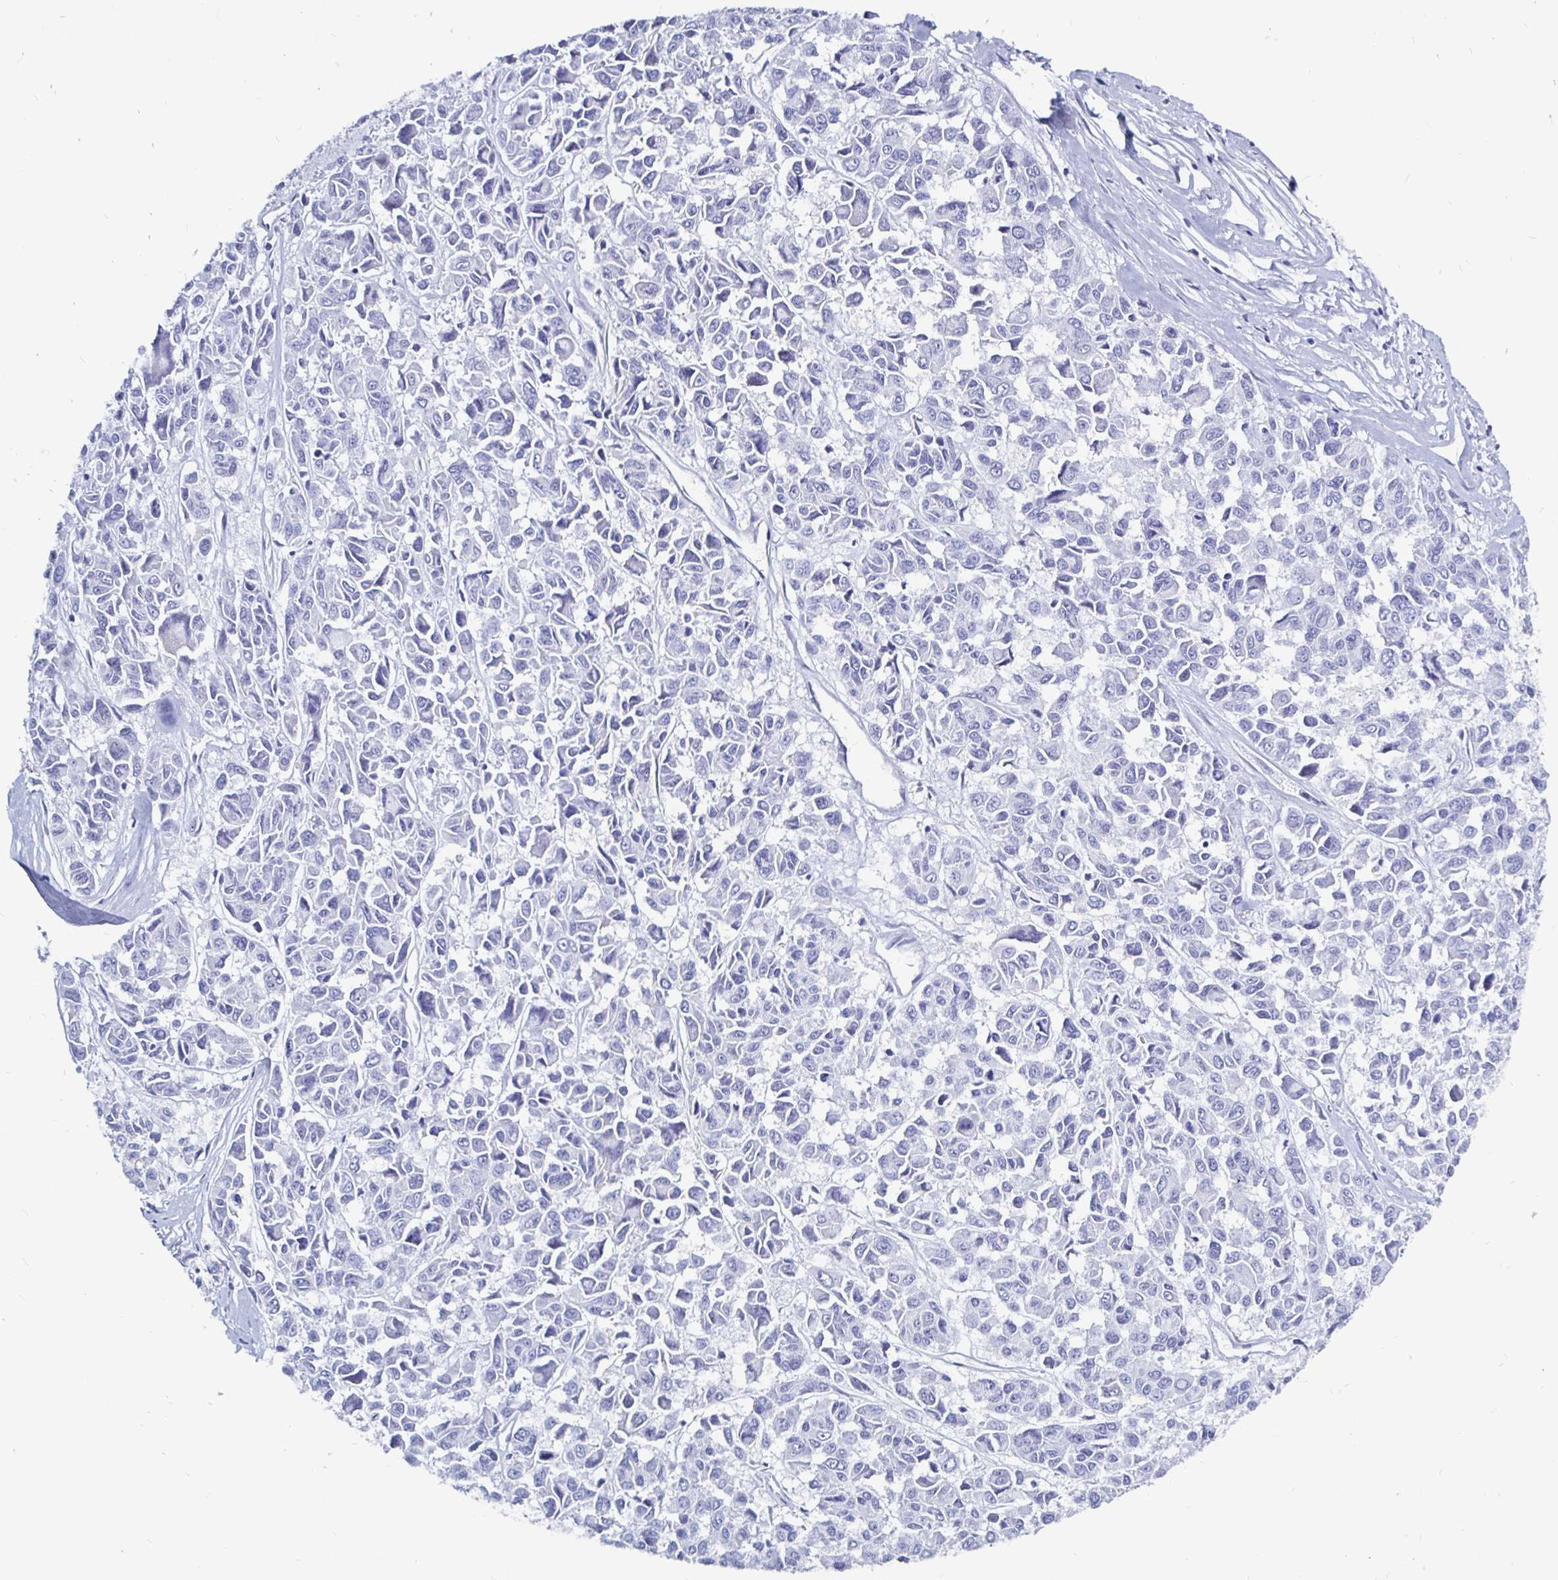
{"staining": {"intensity": "negative", "quantity": "none", "location": "none"}, "tissue": "melanoma", "cell_type": "Tumor cells", "image_type": "cancer", "snomed": [{"axis": "morphology", "description": "Malignant melanoma, NOS"}, {"axis": "topography", "description": "Skin"}], "caption": "This is a micrograph of IHC staining of melanoma, which shows no positivity in tumor cells.", "gene": "LUZP4", "patient": {"sex": "female", "age": 66}}